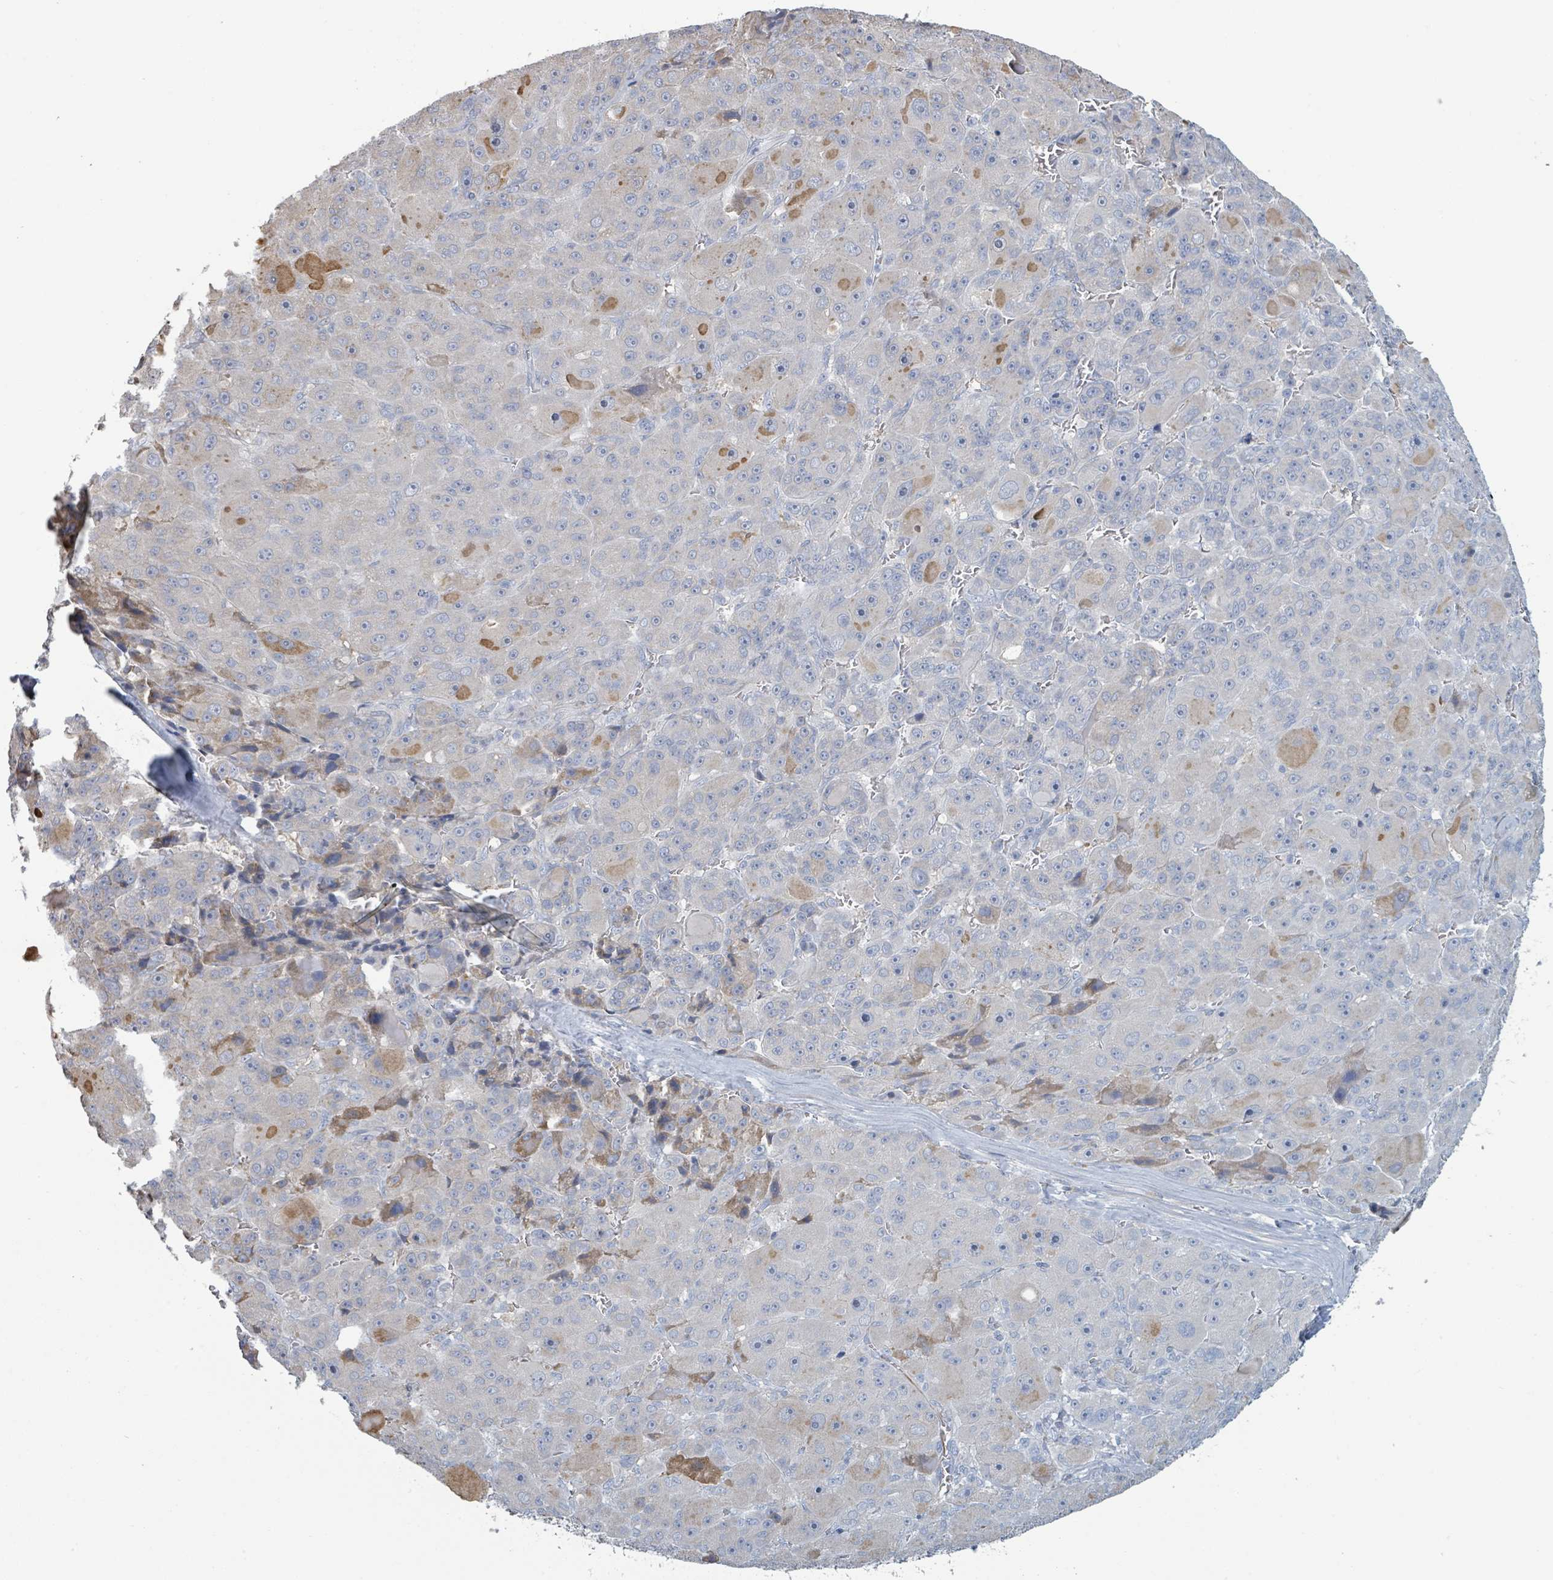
{"staining": {"intensity": "negative", "quantity": "none", "location": "none"}, "tissue": "liver cancer", "cell_type": "Tumor cells", "image_type": "cancer", "snomed": [{"axis": "morphology", "description": "Carcinoma, Hepatocellular, NOS"}, {"axis": "topography", "description": "Liver"}], "caption": "Liver cancer (hepatocellular carcinoma) was stained to show a protein in brown. There is no significant staining in tumor cells. (Stains: DAB (3,3'-diaminobenzidine) immunohistochemistry (IHC) with hematoxylin counter stain, Microscopy: brightfield microscopy at high magnification).", "gene": "RAB33B", "patient": {"sex": "male", "age": 76}}